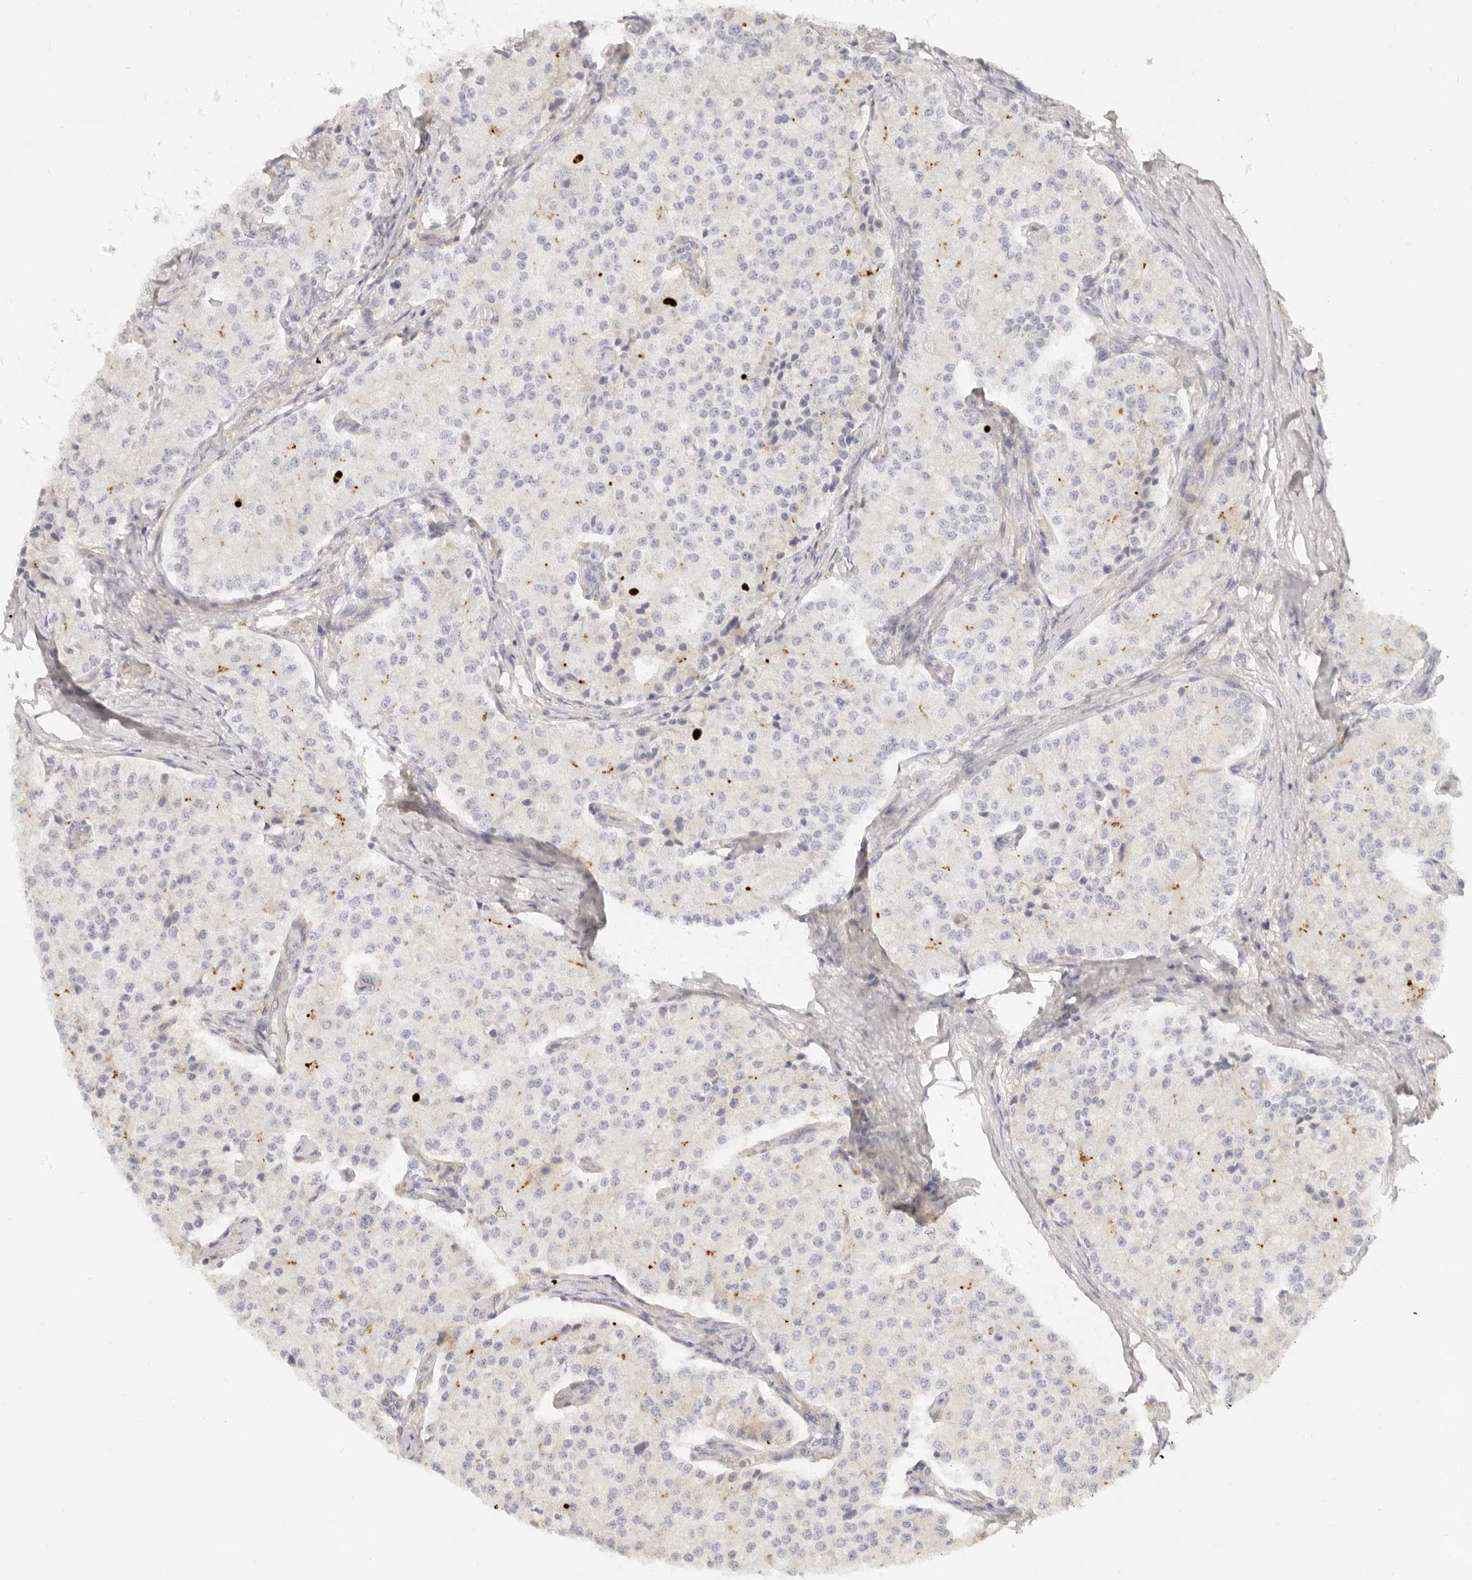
{"staining": {"intensity": "negative", "quantity": "none", "location": "none"}, "tissue": "carcinoid", "cell_type": "Tumor cells", "image_type": "cancer", "snomed": [{"axis": "morphology", "description": "Carcinoid, malignant, NOS"}, {"axis": "topography", "description": "Colon"}], "caption": "The image exhibits no significant staining in tumor cells of carcinoid.", "gene": "NECAP2", "patient": {"sex": "female", "age": 52}}